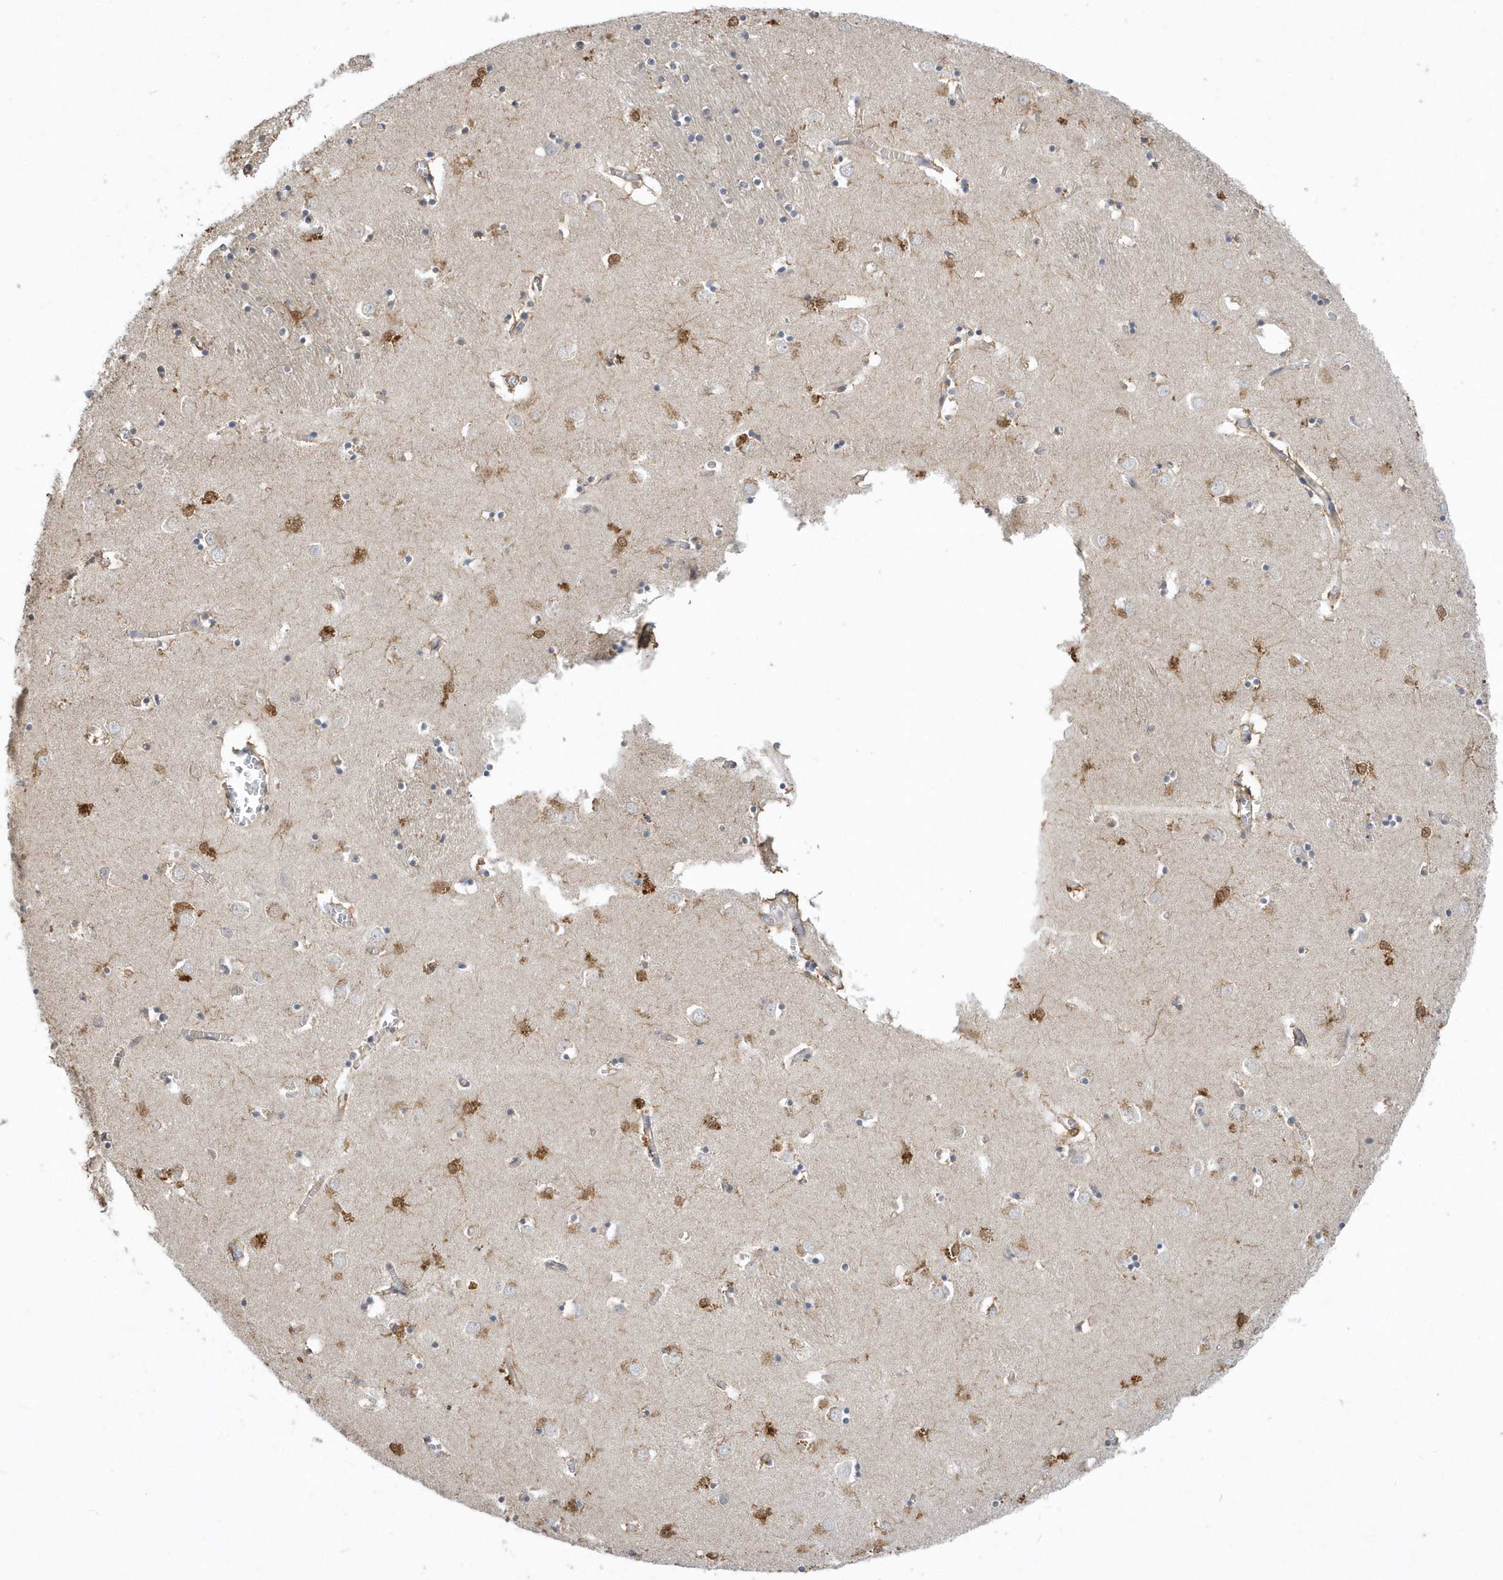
{"staining": {"intensity": "strong", "quantity": "25%-75%", "location": "cytoplasmic/membranous,nuclear"}, "tissue": "caudate", "cell_type": "Glial cells", "image_type": "normal", "snomed": [{"axis": "morphology", "description": "Normal tissue, NOS"}, {"axis": "topography", "description": "Lateral ventricle wall"}], "caption": "Caudate stained with DAB (3,3'-diaminobenzidine) immunohistochemistry (IHC) reveals high levels of strong cytoplasmic/membranous,nuclear staining in about 25%-75% of glial cells. The staining was performed using DAB to visualize the protein expression in brown, while the nuclei were stained in blue with hematoxylin (Magnification: 20x).", "gene": "AKR7A2", "patient": {"sex": "male", "age": 70}}